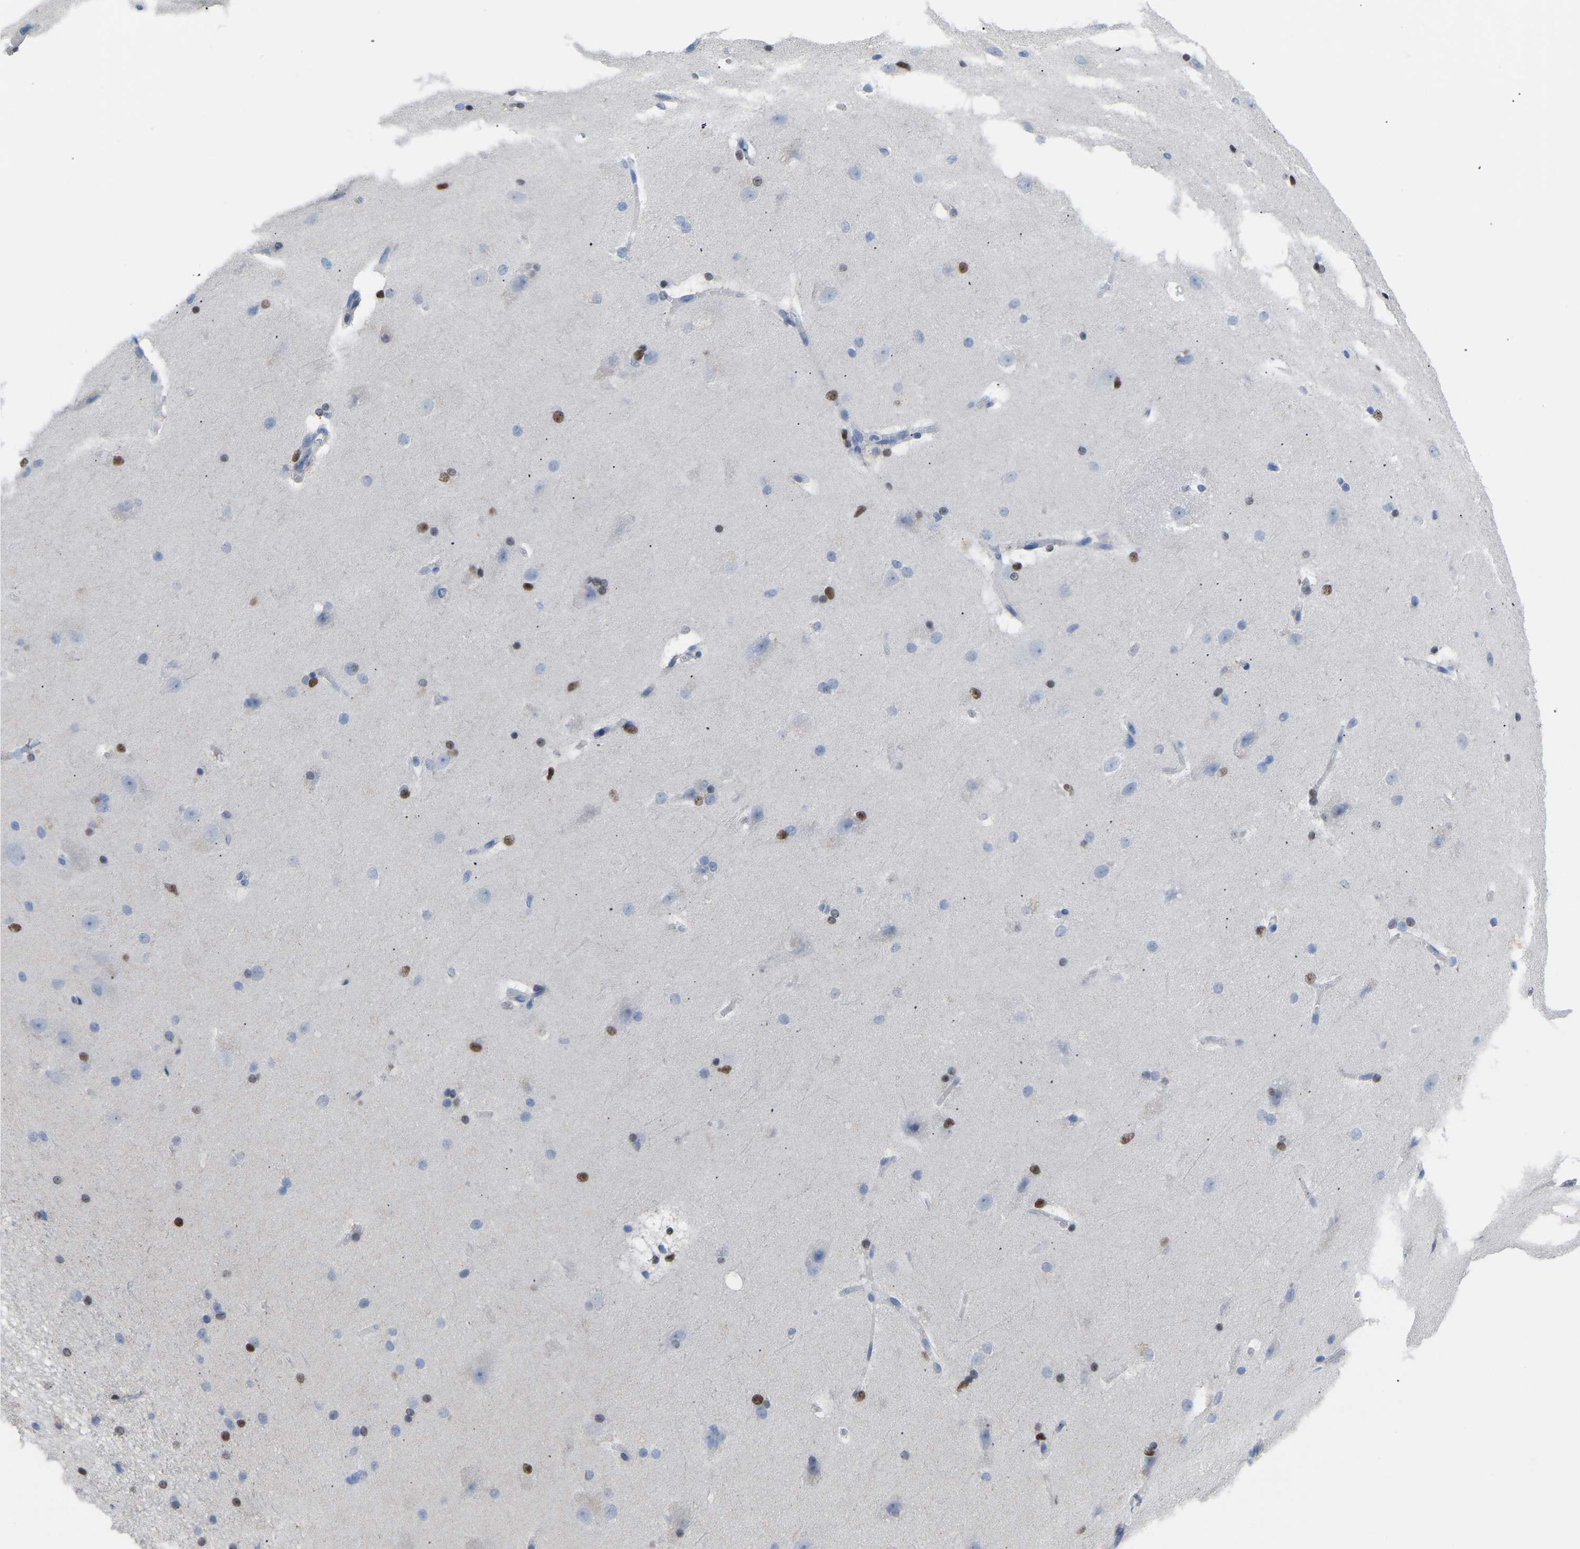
{"staining": {"intensity": "negative", "quantity": "none", "location": "none"}, "tissue": "cerebral cortex", "cell_type": "Endothelial cells", "image_type": "normal", "snomed": [{"axis": "morphology", "description": "Normal tissue, NOS"}, {"axis": "topography", "description": "Cerebral cortex"}, {"axis": "topography", "description": "Hippocampus"}], "caption": "Immunohistochemistry (IHC) of benign human cerebral cortex shows no expression in endothelial cells.", "gene": "OLIG2", "patient": {"sex": "female", "age": 19}}